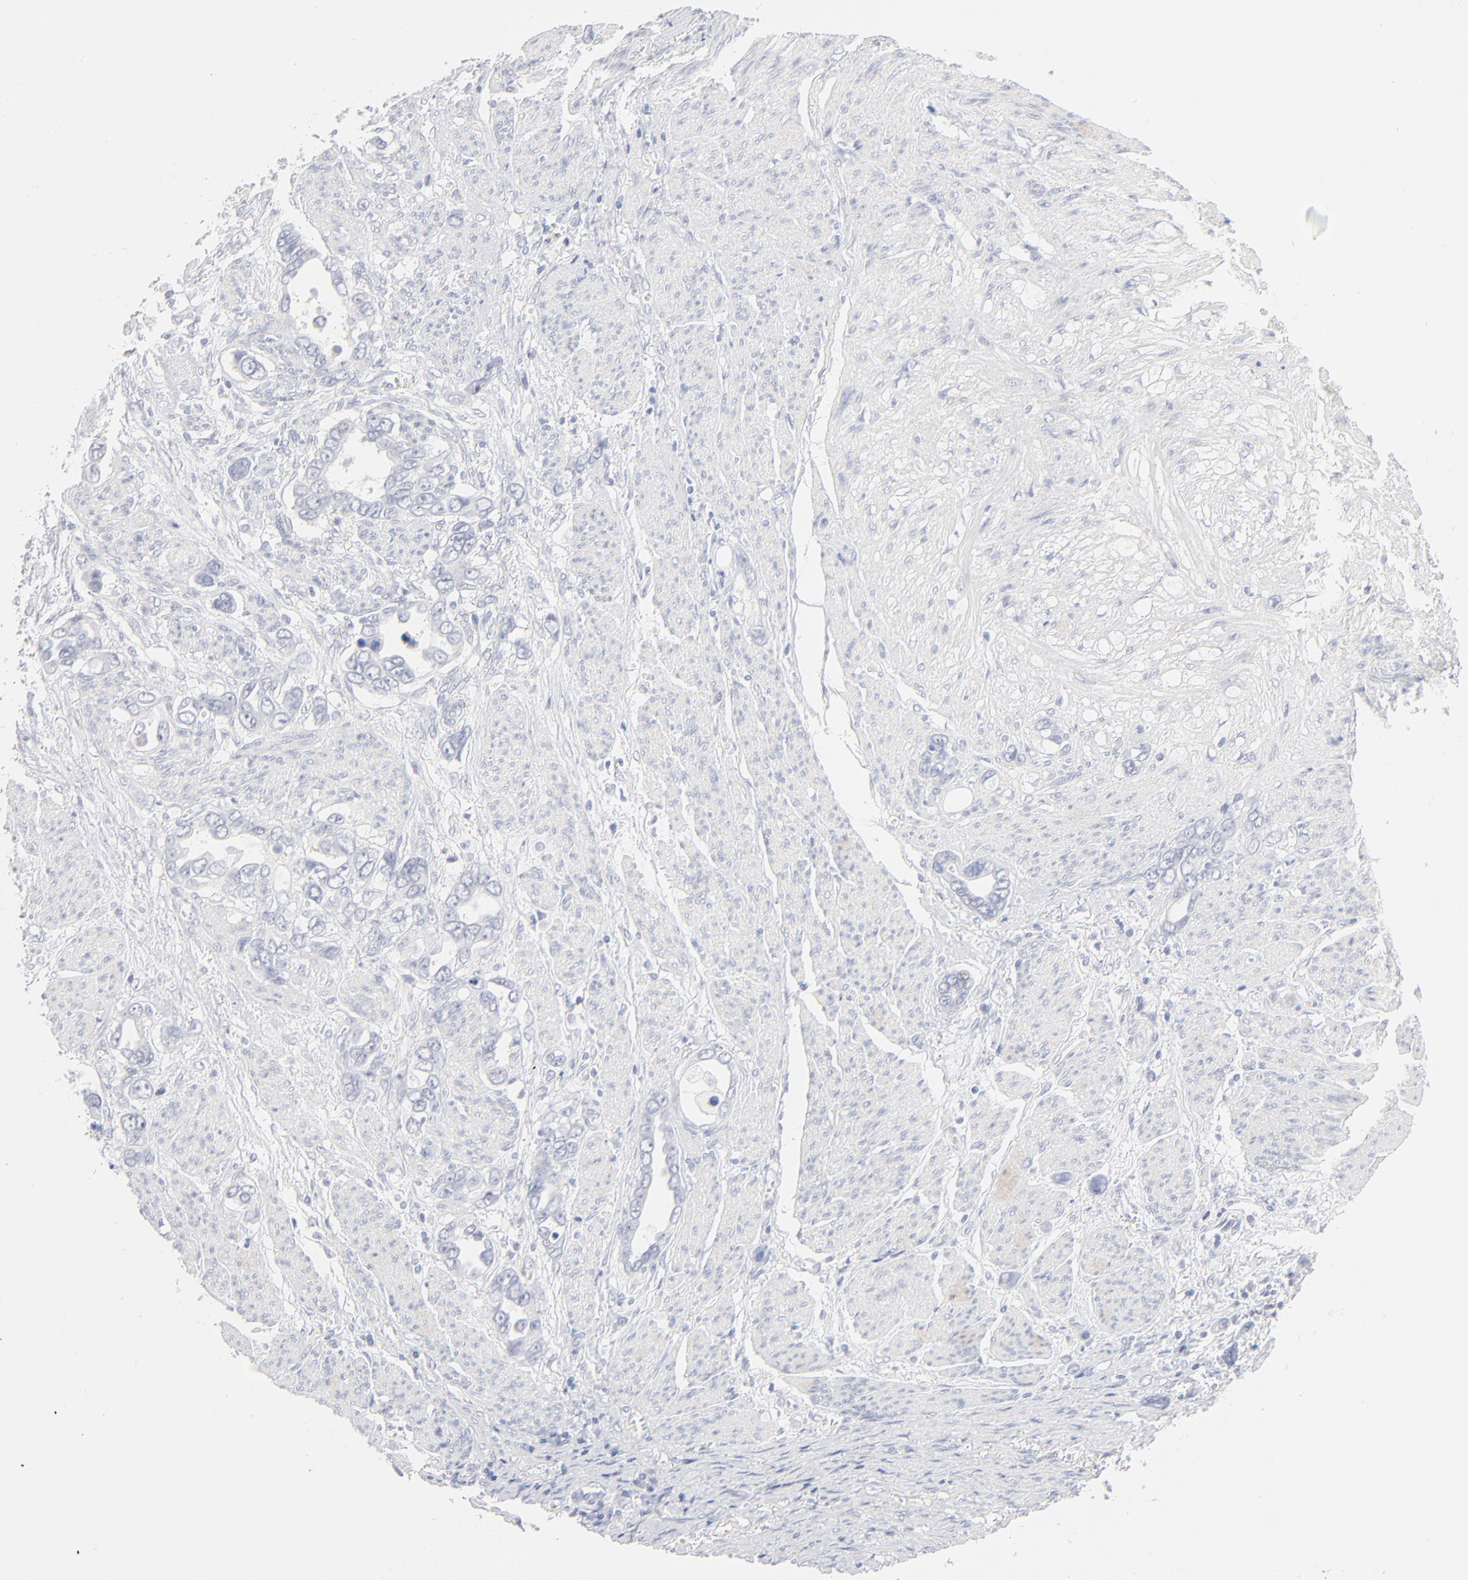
{"staining": {"intensity": "negative", "quantity": "none", "location": "none"}, "tissue": "stomach cancer", "cell_type": "Tumor cells", "image_type": "cancer", "snomed": [{"axis": "morphology", "description": "Adenocarcinoma, NOS"}, {"axis": "topography", "description": "Stomach"}], "caption": "Immunohistochemical staining of adenocarcinoma (stomach) shows no significant positivity in tumor cells.", "gene": "ONECUT1", "patient": {"sex": "male", "age": 78}}